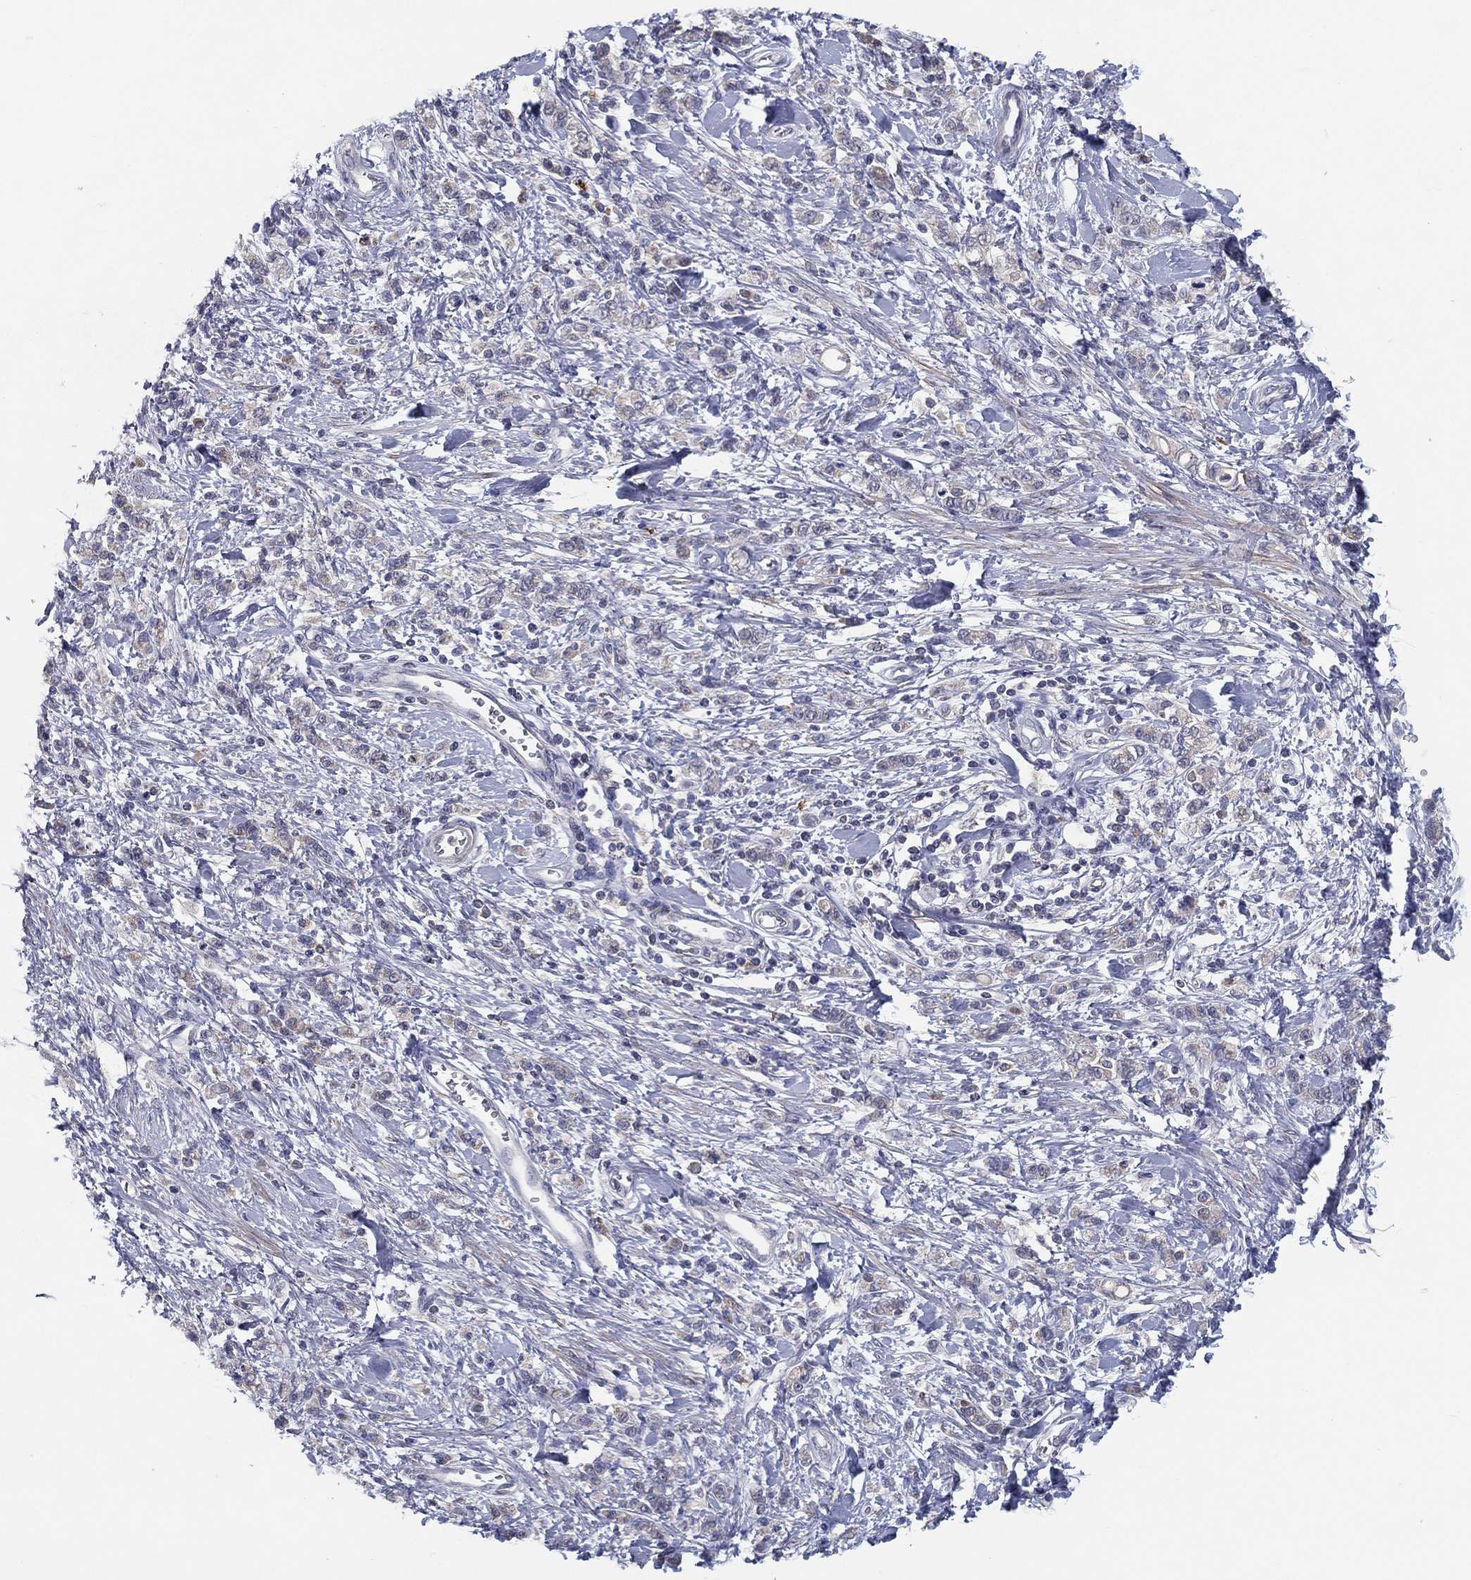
{"staining": {"intensity": "negative", "quantity": "none", "location": "none"}, "tissue": "stomach cancer", "cell_type": "Tumor cells", "image_type": "cancer", "snomed": [{"axis": "morphology", "description": "Adenocarcinoma, NOS"}, {"axis": "topography", "description": "Stomach"}], "caption": "High power microscopy histopathology image of an immunohistochemistry (IHC) micrograph of stomach adenocarcinoma, revealing no significant expression in tumor cells.", "gene": "PCSK1", "patient": {"sex": "male", "age": 77}}